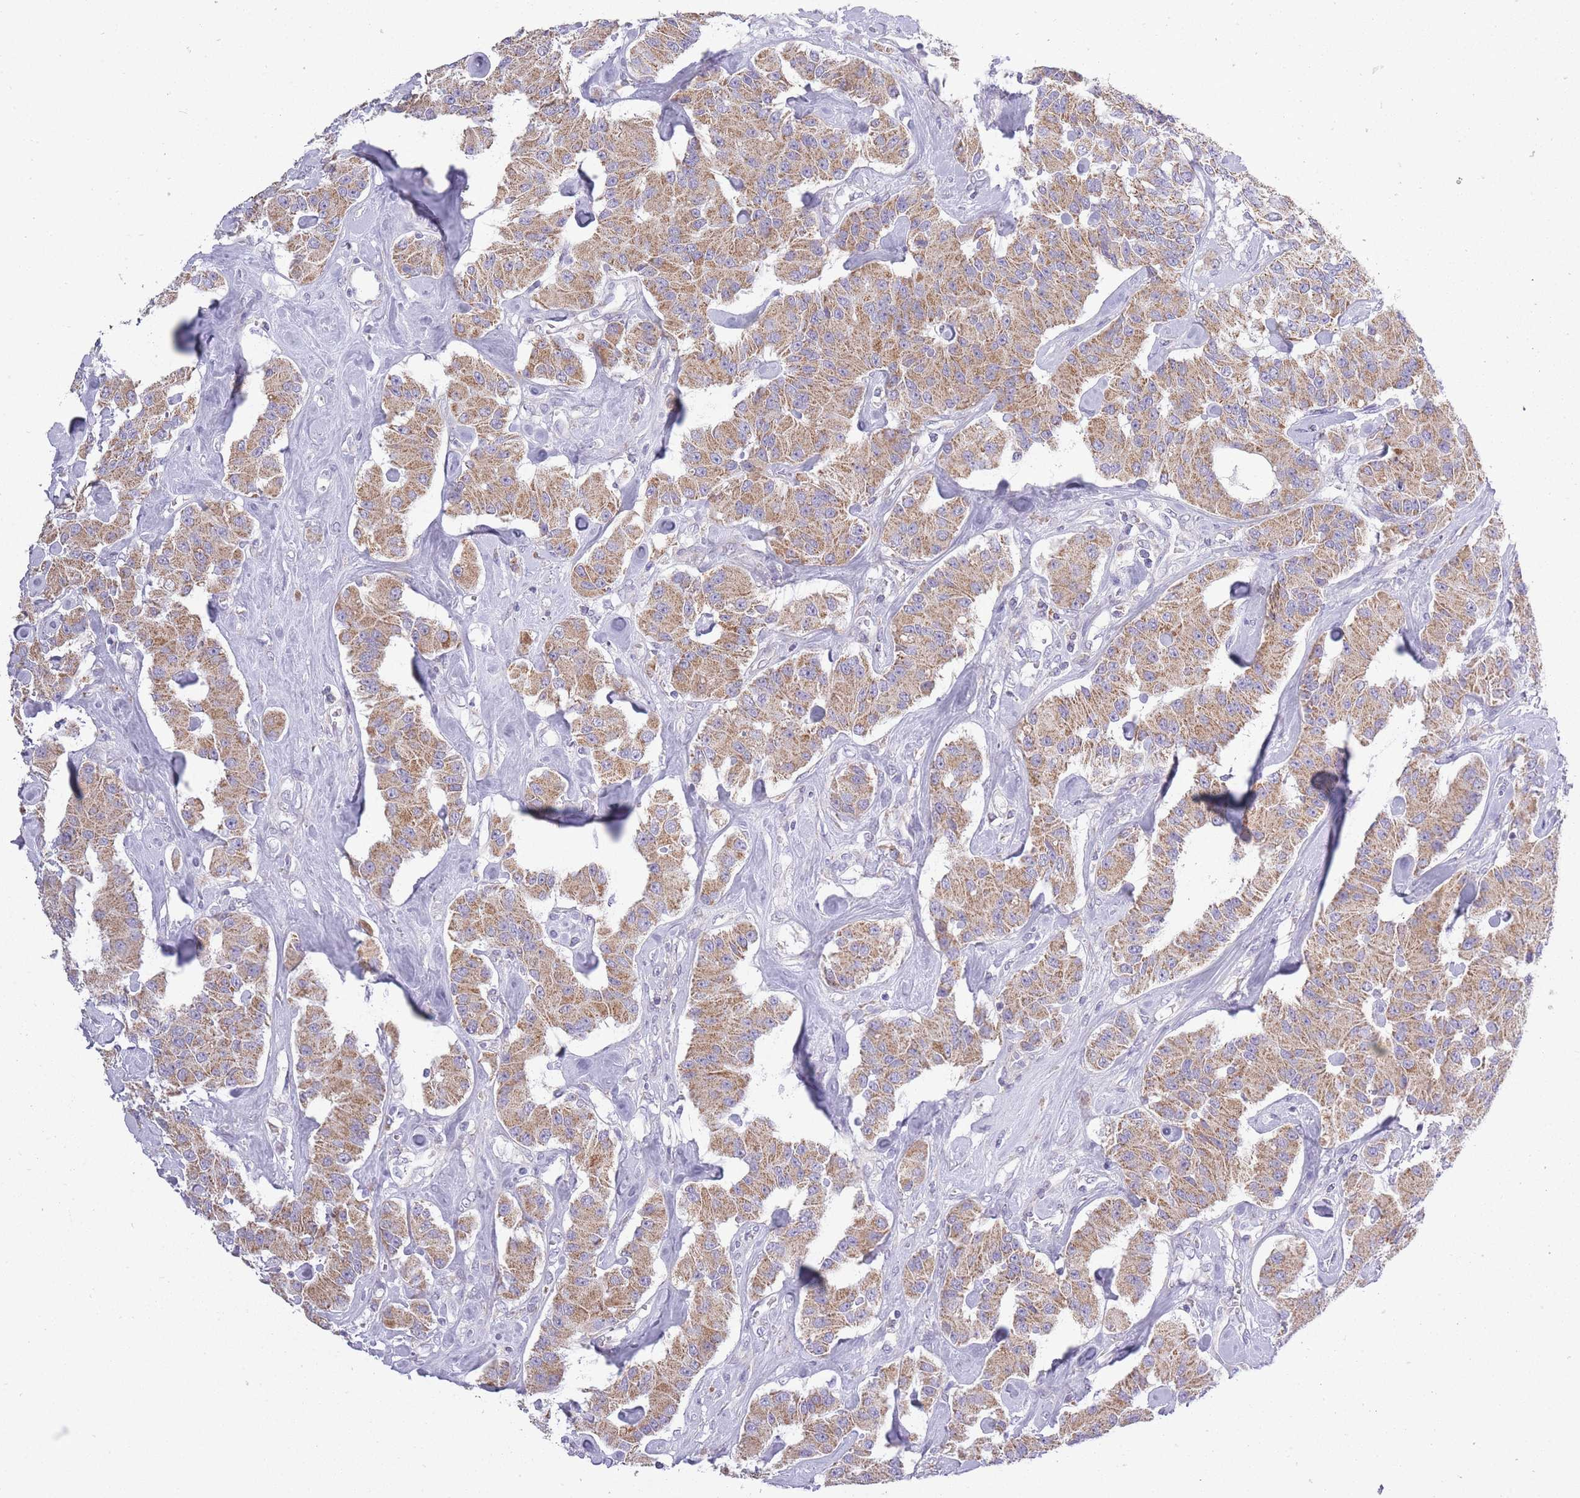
{"staining": {"intensity": "moderate", "quantity": ">75%", "location": "cytoplasmic/membranous"}, "tissue": "carcinoid", "cell_type": "Tumor cells", "image_type": "cancer", "snomed": [{"axis": "morphology", "description": "Carcinoid, malignant, NOS"}, {"axis": "topography", "description": "Pancreas"}], "caption": "Carcinoid (malignant) stained with DAB immunohistochemistry reveals medium levels of moderate cytoplasmic/membranous expression in approximately >75% of tumor cells.", "gene": "ZBTB24", "patient": {"sex": "male", "age": 41}}